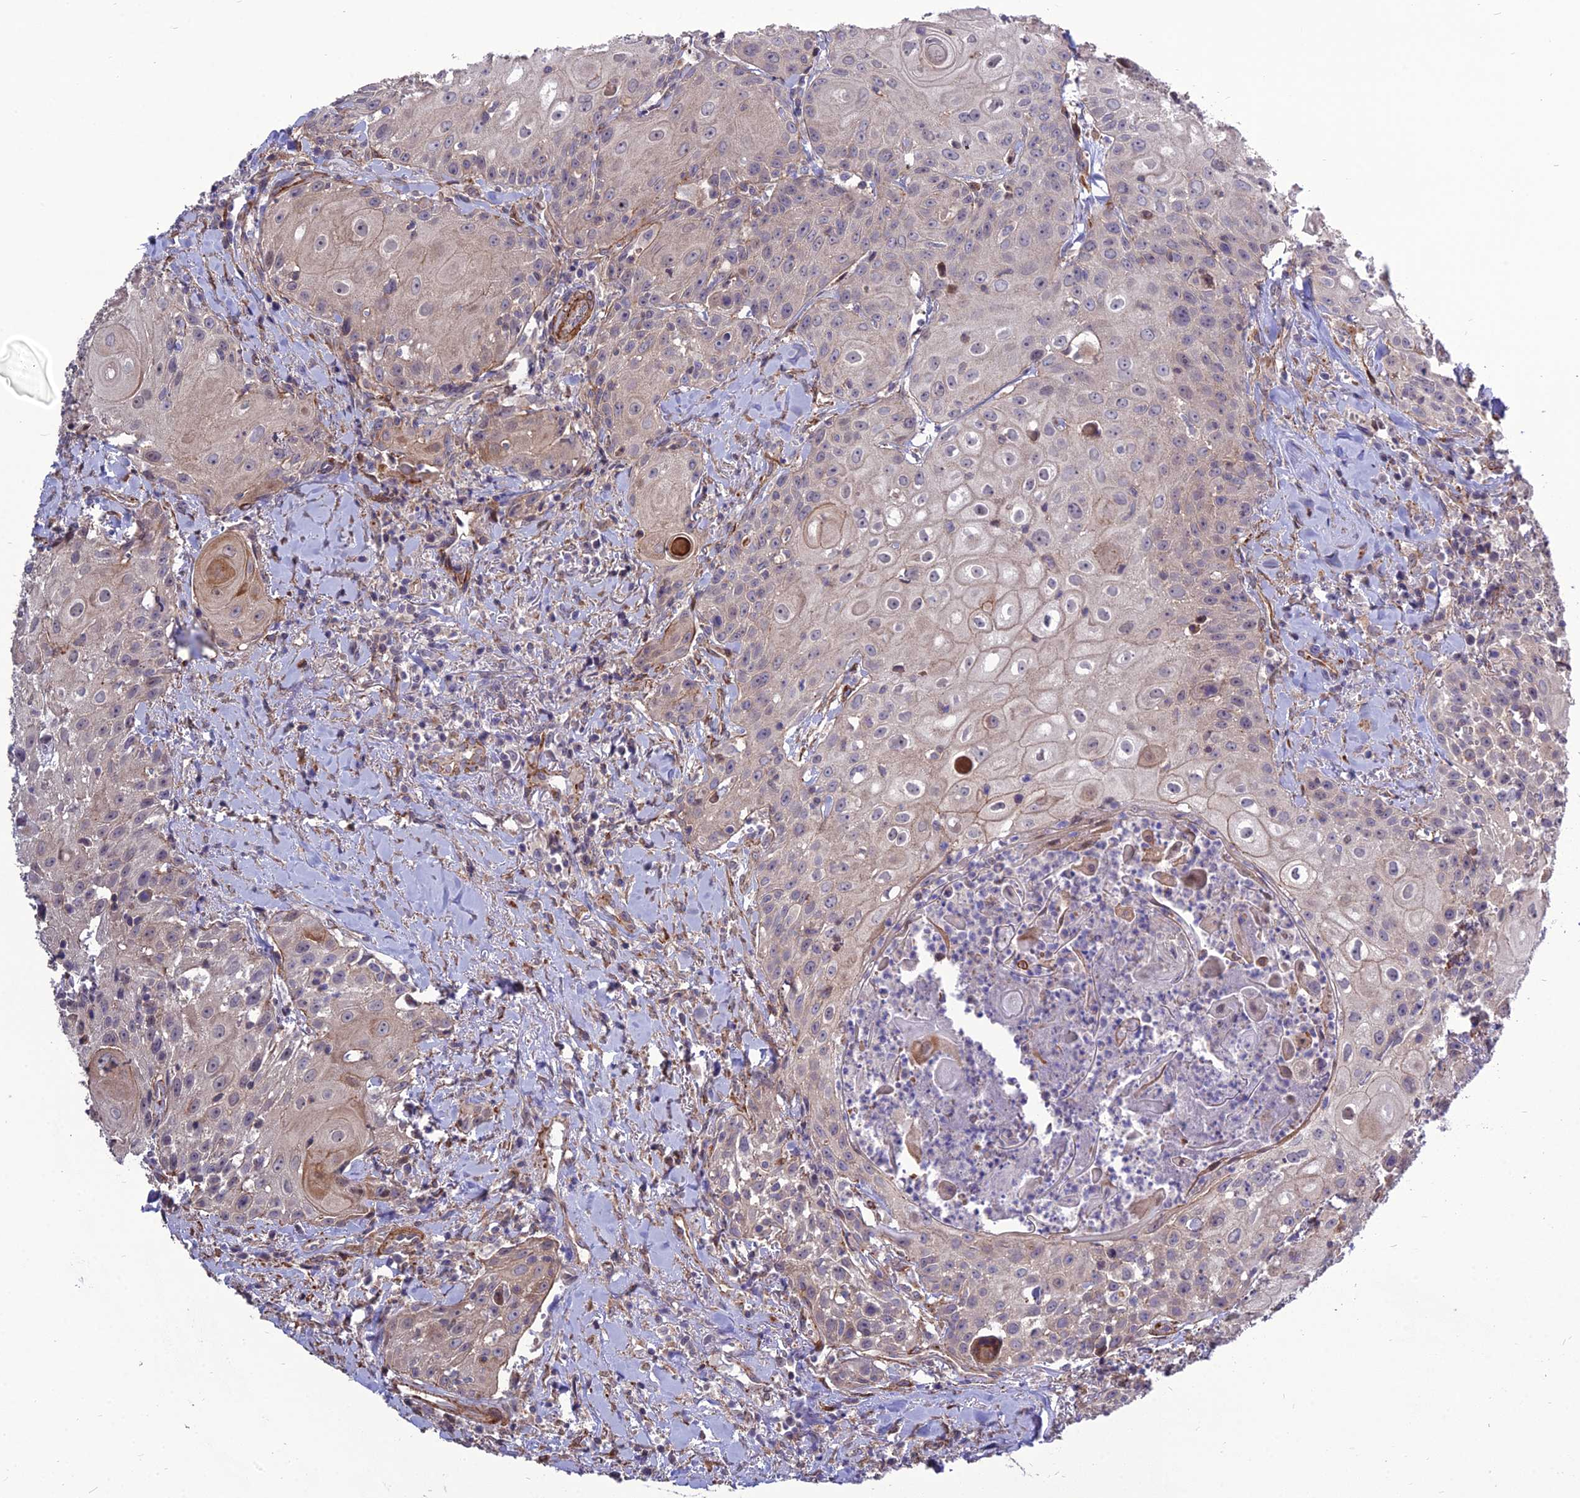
{"staining": {"intensity": "weak", "quantity": "25%-75%", "location": "cytoplasmic/membranous"}, "tissue": "head and neck cancer", "cell_type": "Tumor cells", "image_type": "cancer", "snomed": [{"axis": "morphology", "description": "Squamous cell carcinoma, NOS"}, {"axis": "topography", "description": "Oral tissue"}, {"axis": "topography", "description": "Head-Neck"}], "caption": "IHC (DAB) staining of head and neck squamous cell carcinoma demonstrates weak cytoplasmic/membranous protein expression in about 25%-75% of tumor cells.", "gene": "TSPYL2", "patient": {"sex": "female", "age": 82}}